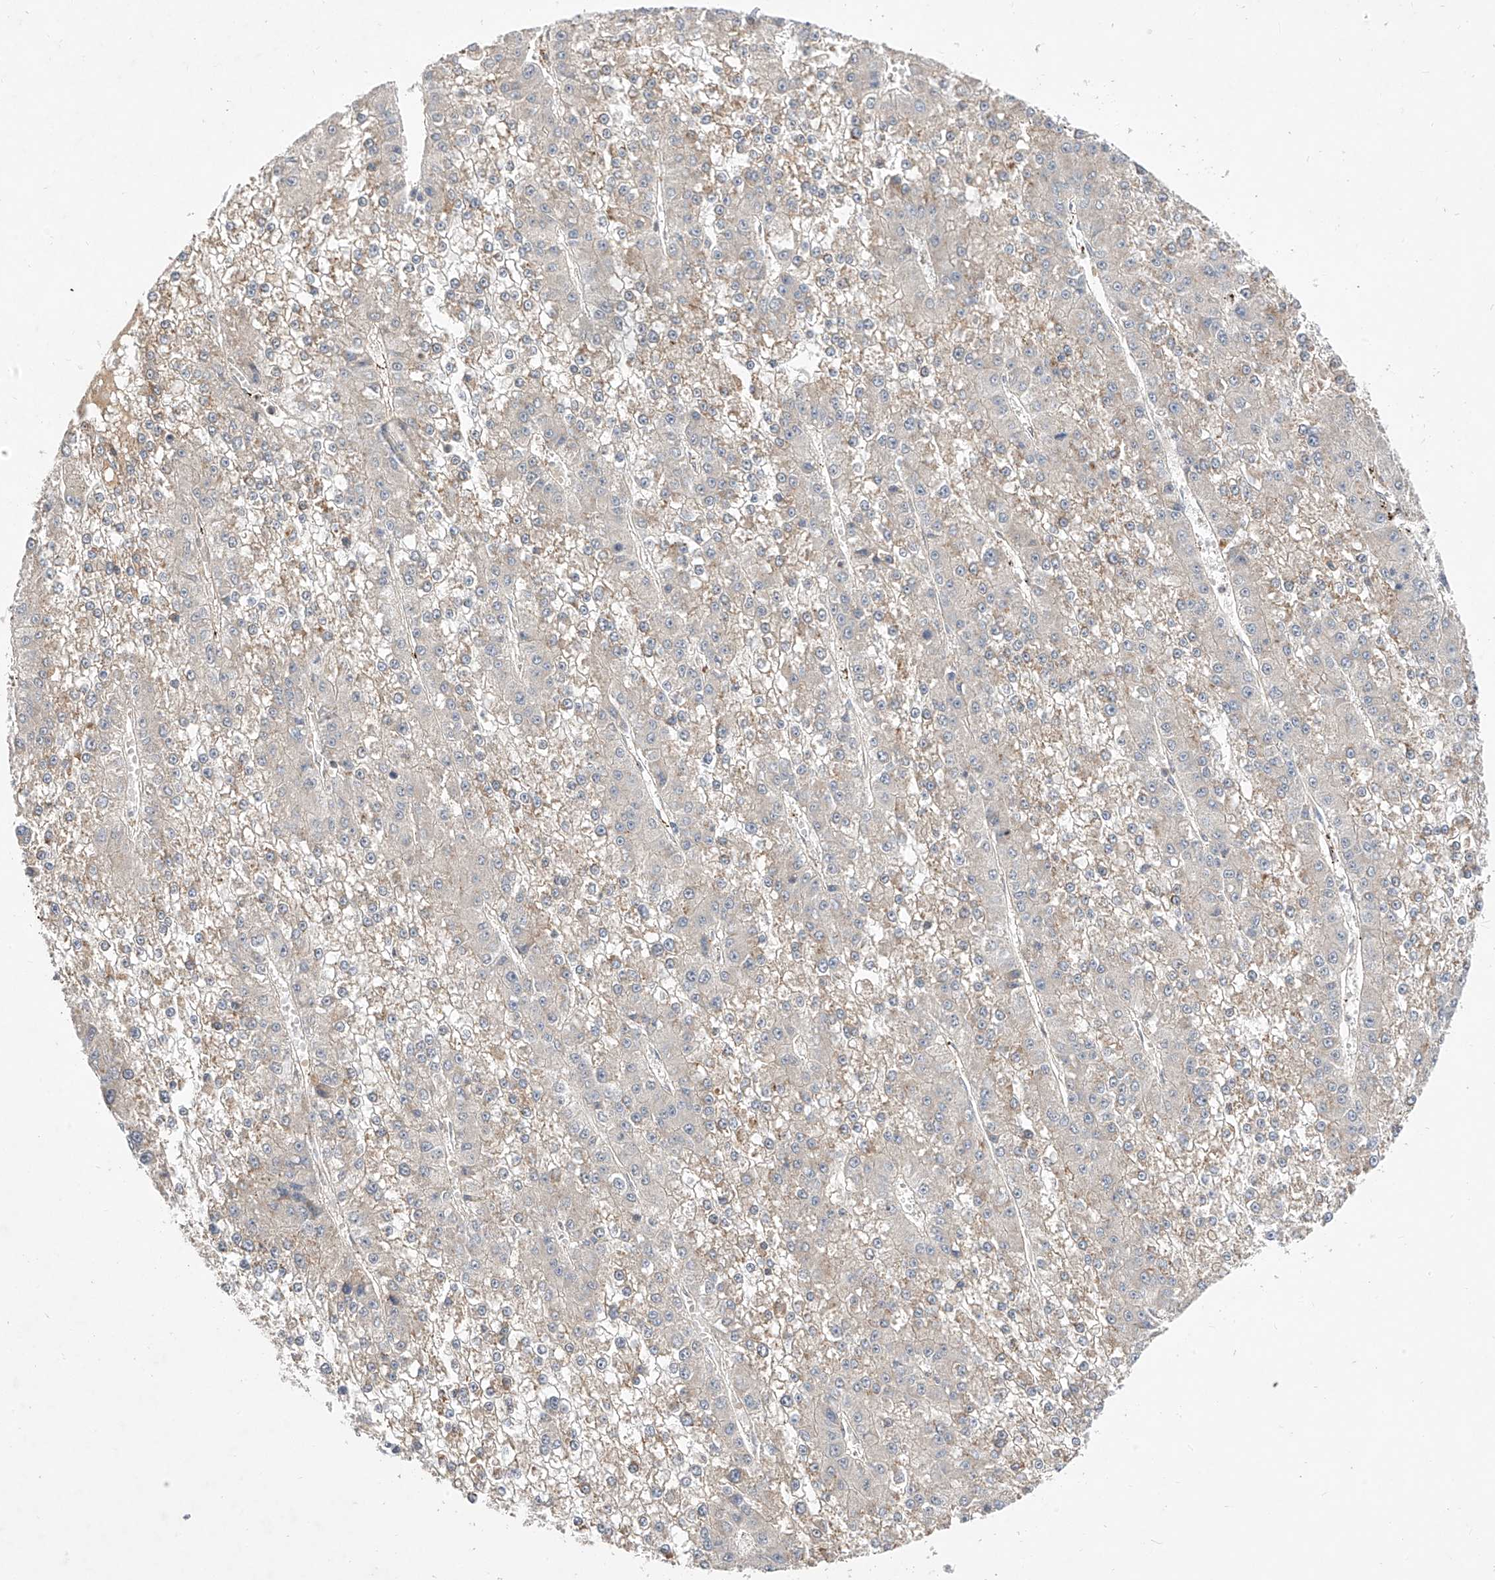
{"staining": {"intensity": "negative", "quantity": "none", "location": "none"}, "tissue": "liver cancer", "cell_type": "Tumor cells", "image_type": "cancer", "snomed": [{"axis": "morphology", "description": "Carcinoma, Hepatocellular, NOS"}, {"axis": "topography", "description": "Liver"}], "caption": "This micrograph is of hepatocellular carcinoma (liver) stained with immunohistochemistry to label a protein in brown with the nuclei are counter-stained blue. There is no expression in tumor cells. (DAB immunohistochemistry (IHC) visualized using brightfield microscopy, high magnification).", "gene": "MRTFA", "patient": {"sex": "female", "age": 73}}